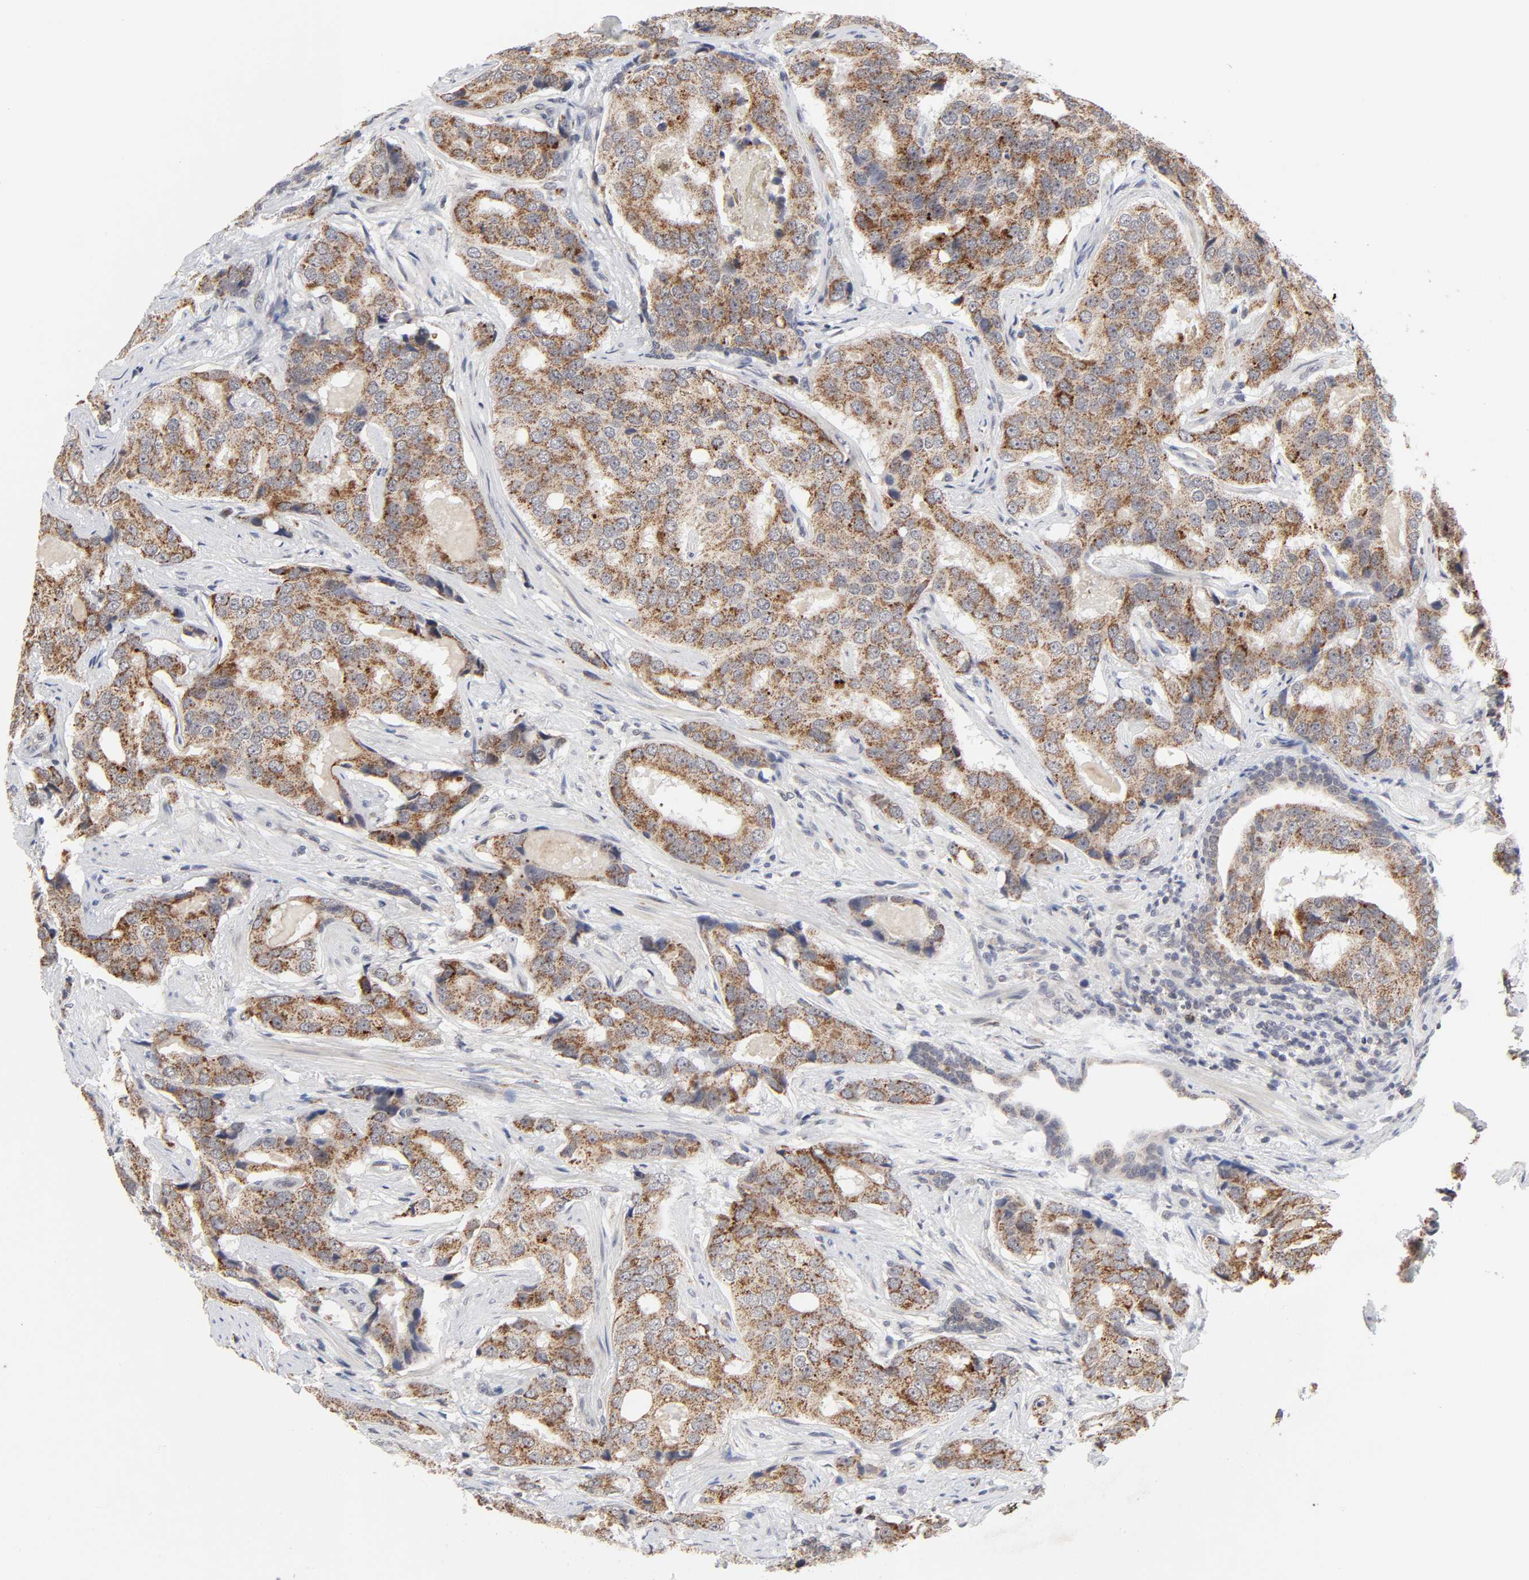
{"staining": {"intensity": "moderate", "quantity": ">75%", "location": "cytoplasmic/membranous"}, "tissue": "prostate cancer", "cell_type": "Tumor cells", "image_type": "cancer", "snomed": [{"axis": "morphology", "description": "Adenocarcinoma, High grade"}, {"axis": "topography", "description": "Prostate"}], "caption": "Immunohistochemical staining of human adenocarcinoma (high-grade) (prostate) exhibits medium levels of moderate cytoplasmic/membranous protein staining in approximately >75% of tumor cells. (DAB IHC, brown staining for protein, blue staining for nuclei).", "gene": "AUH", "patient": {"sex": "male", "age": 58}}